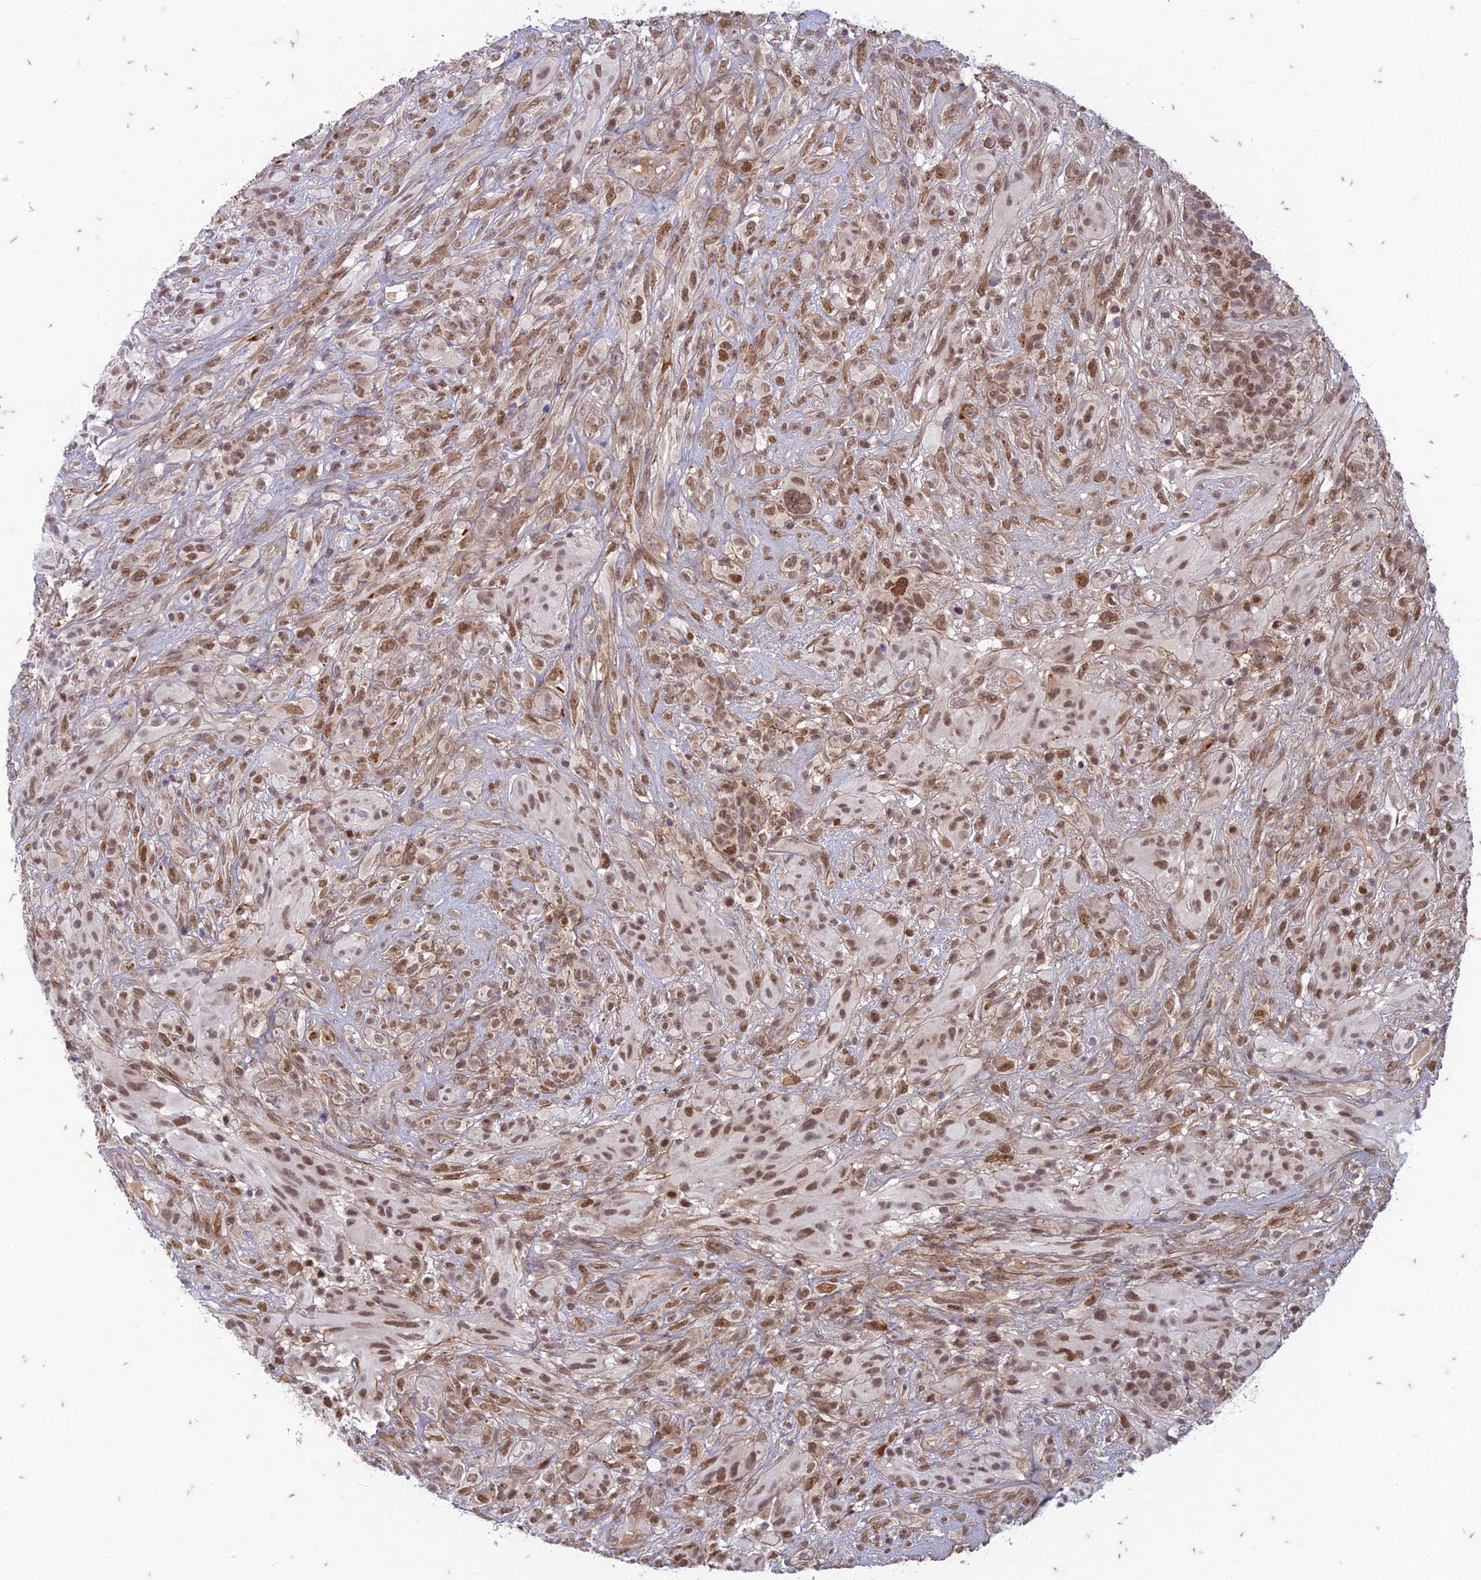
{"staining": {"intensity": "moderate", "quantity": ">75%", "location": "nuclear"}, "tissue": "glioma", "cell_type": "Tumor cells", "image_type": "cancer", "snomed": [{"axis": "morphology", "description": "Glioma, malignant, High grade"}, {"axis": "topography", "description": "Brain"}], "caption": "Glioma stained with DAB immunohistochemistry (IHC) exhibits medium levels of moderate nuclear expression in about >75% of tumor cells.", "gene": "PABPN1L", "patient": {"sex": "male", "age": 61}}